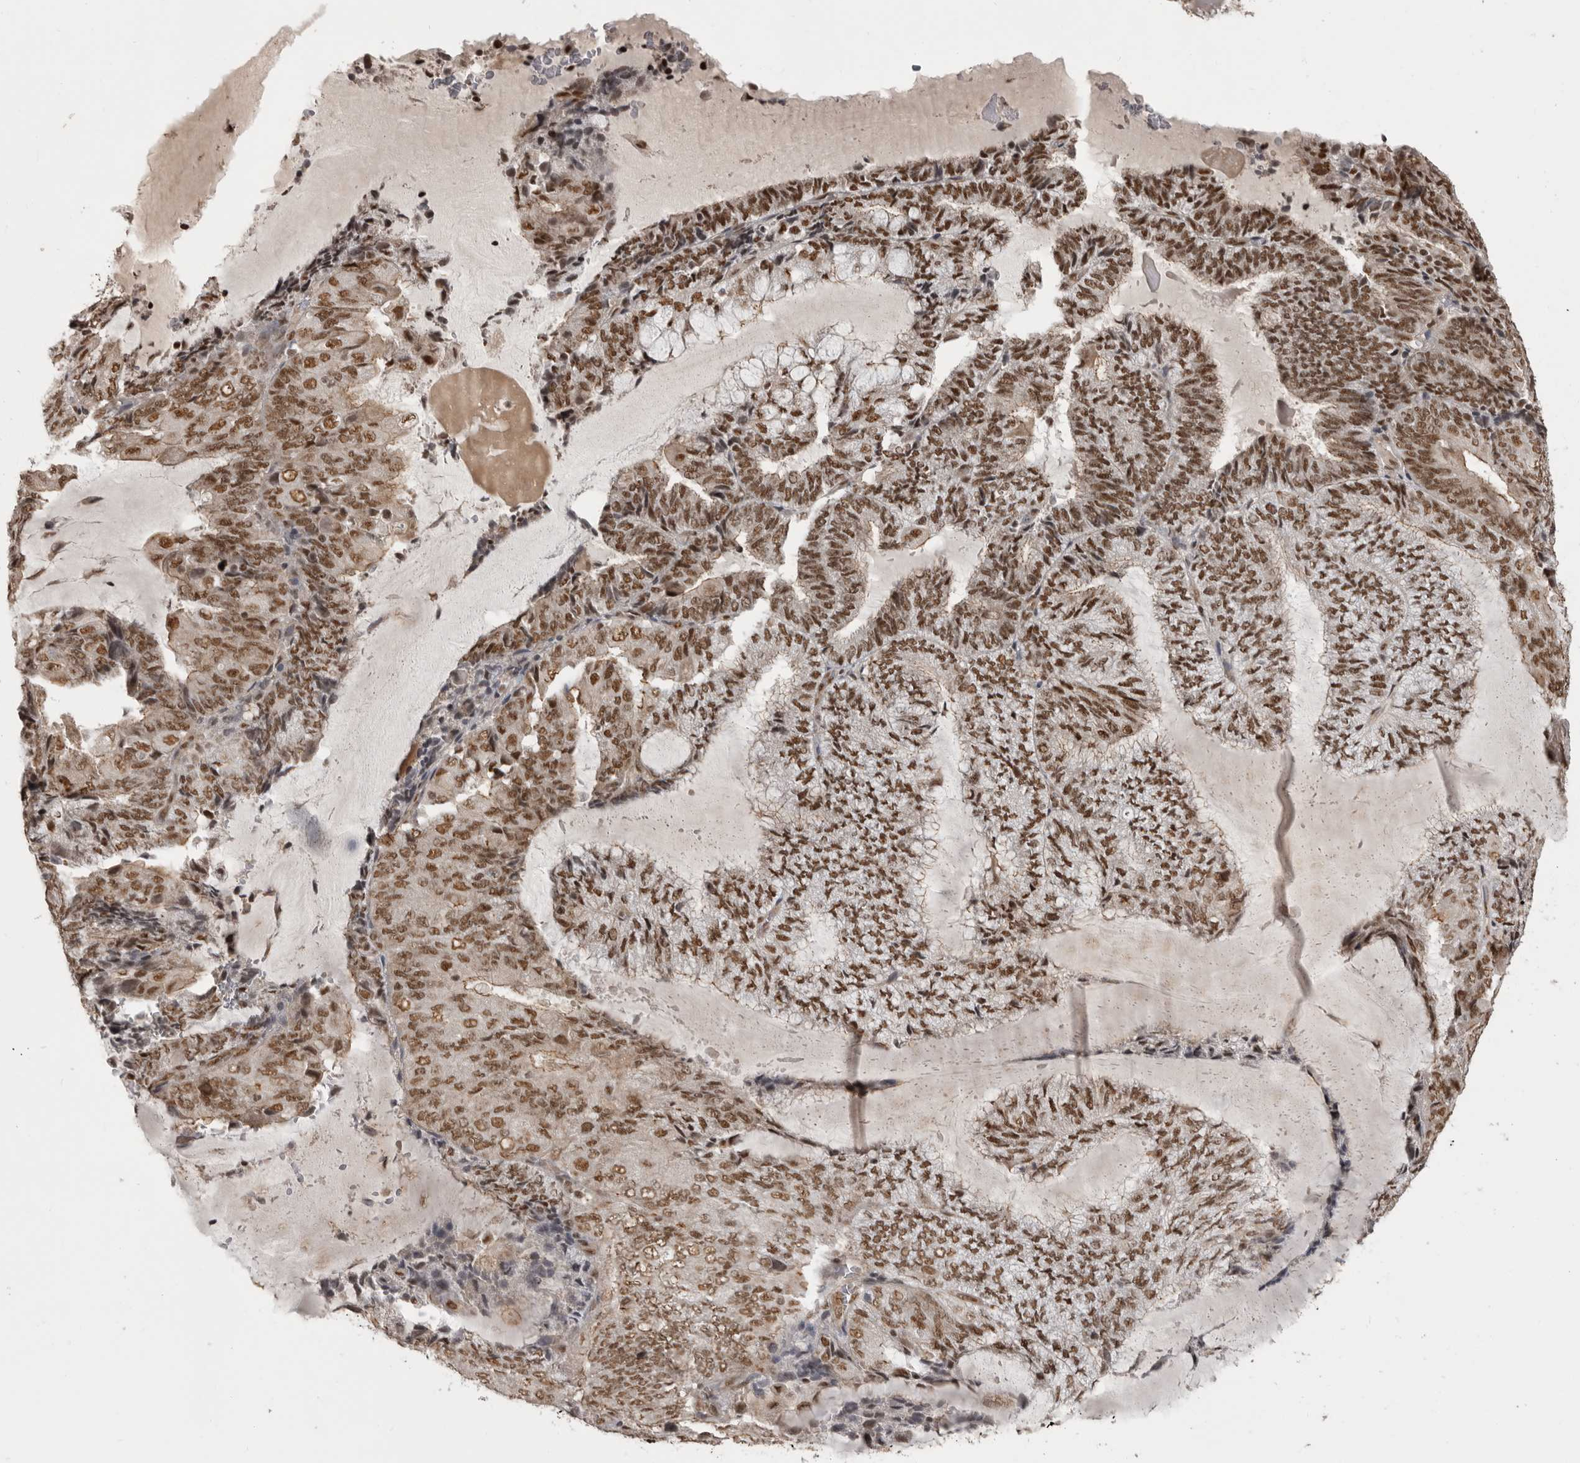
{"staining": {"intensity": "moderate", "quantity": ">75%", "location": "nuclear"}, "tissue": "endometrial cancer", "cell_type": "Tumor cells", "image_type": "cancer", "snomed": [{"axis": "morphology", "description": "Adenocarcinoma, NOS"}, {"axis": "topography", "description": "Endometrium"}], "caption": "Immunohistochemistry micrograph of endometrial adenocarcinoma stained for a protein (brown), which demonstrates medium levels of moderate nuclear staining in approximately >75% of tumor cells.", "gene": "CBLL1", "patient": {"sex": "female", "age": 81}}